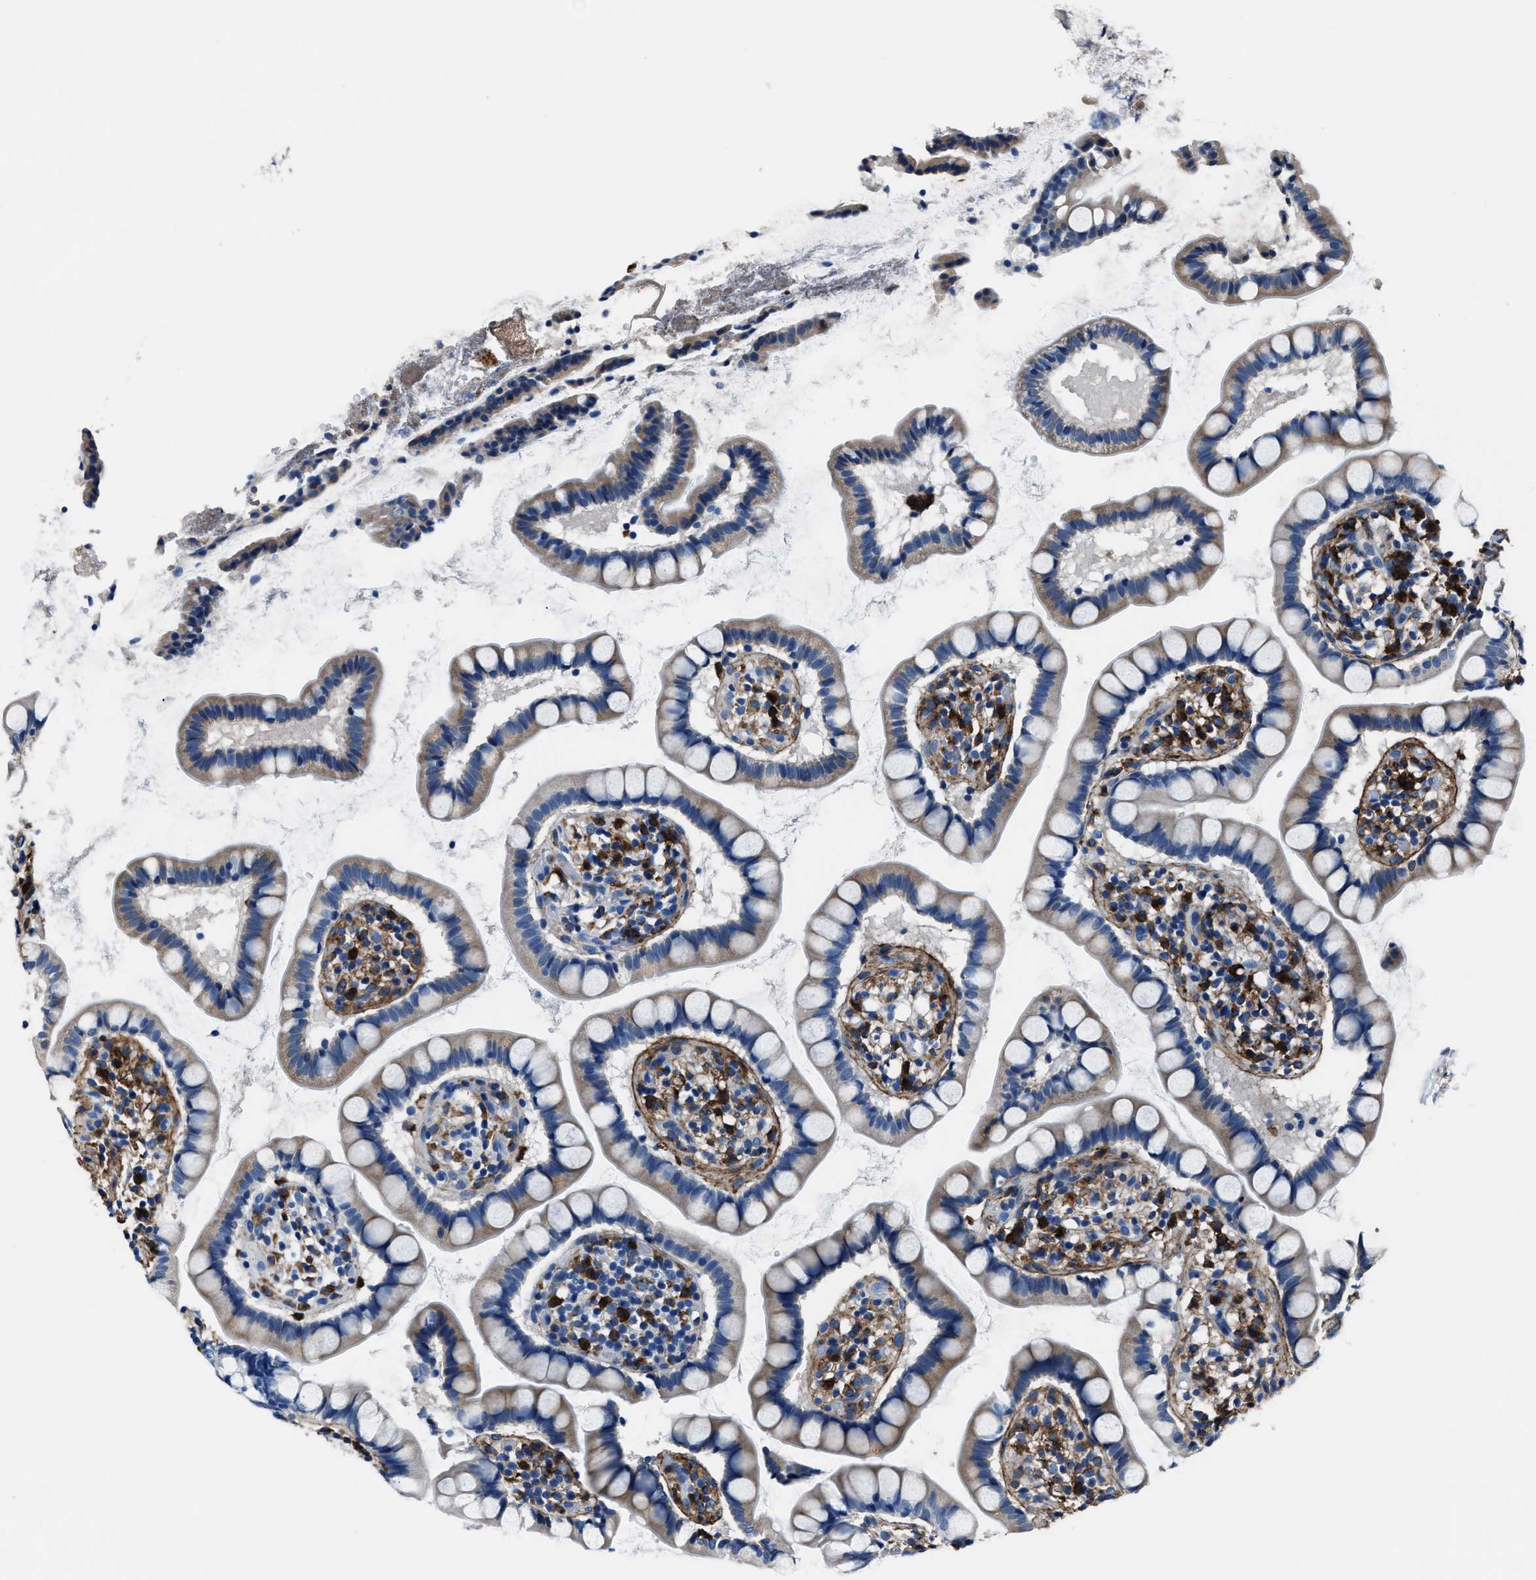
{"staining": {"intensity": "negative", "quantity": "none", "location": "none"}, "tissue": "small intestine", "cell_type": "Glandular cells", "image_type": "normal", "snomed": [{"axis": "morphology", "description": "Normal tissue, NOS"}, {"axis": "topography", "description": "Small intestine"}], "caption": "Glandular cells are negative for protein expression in benign human small intestine. (DAB IHC visualized using brightfield microscopy, high magnification).", "gene": "FGL2", "patient": {"sex": "female", "age": 84}}